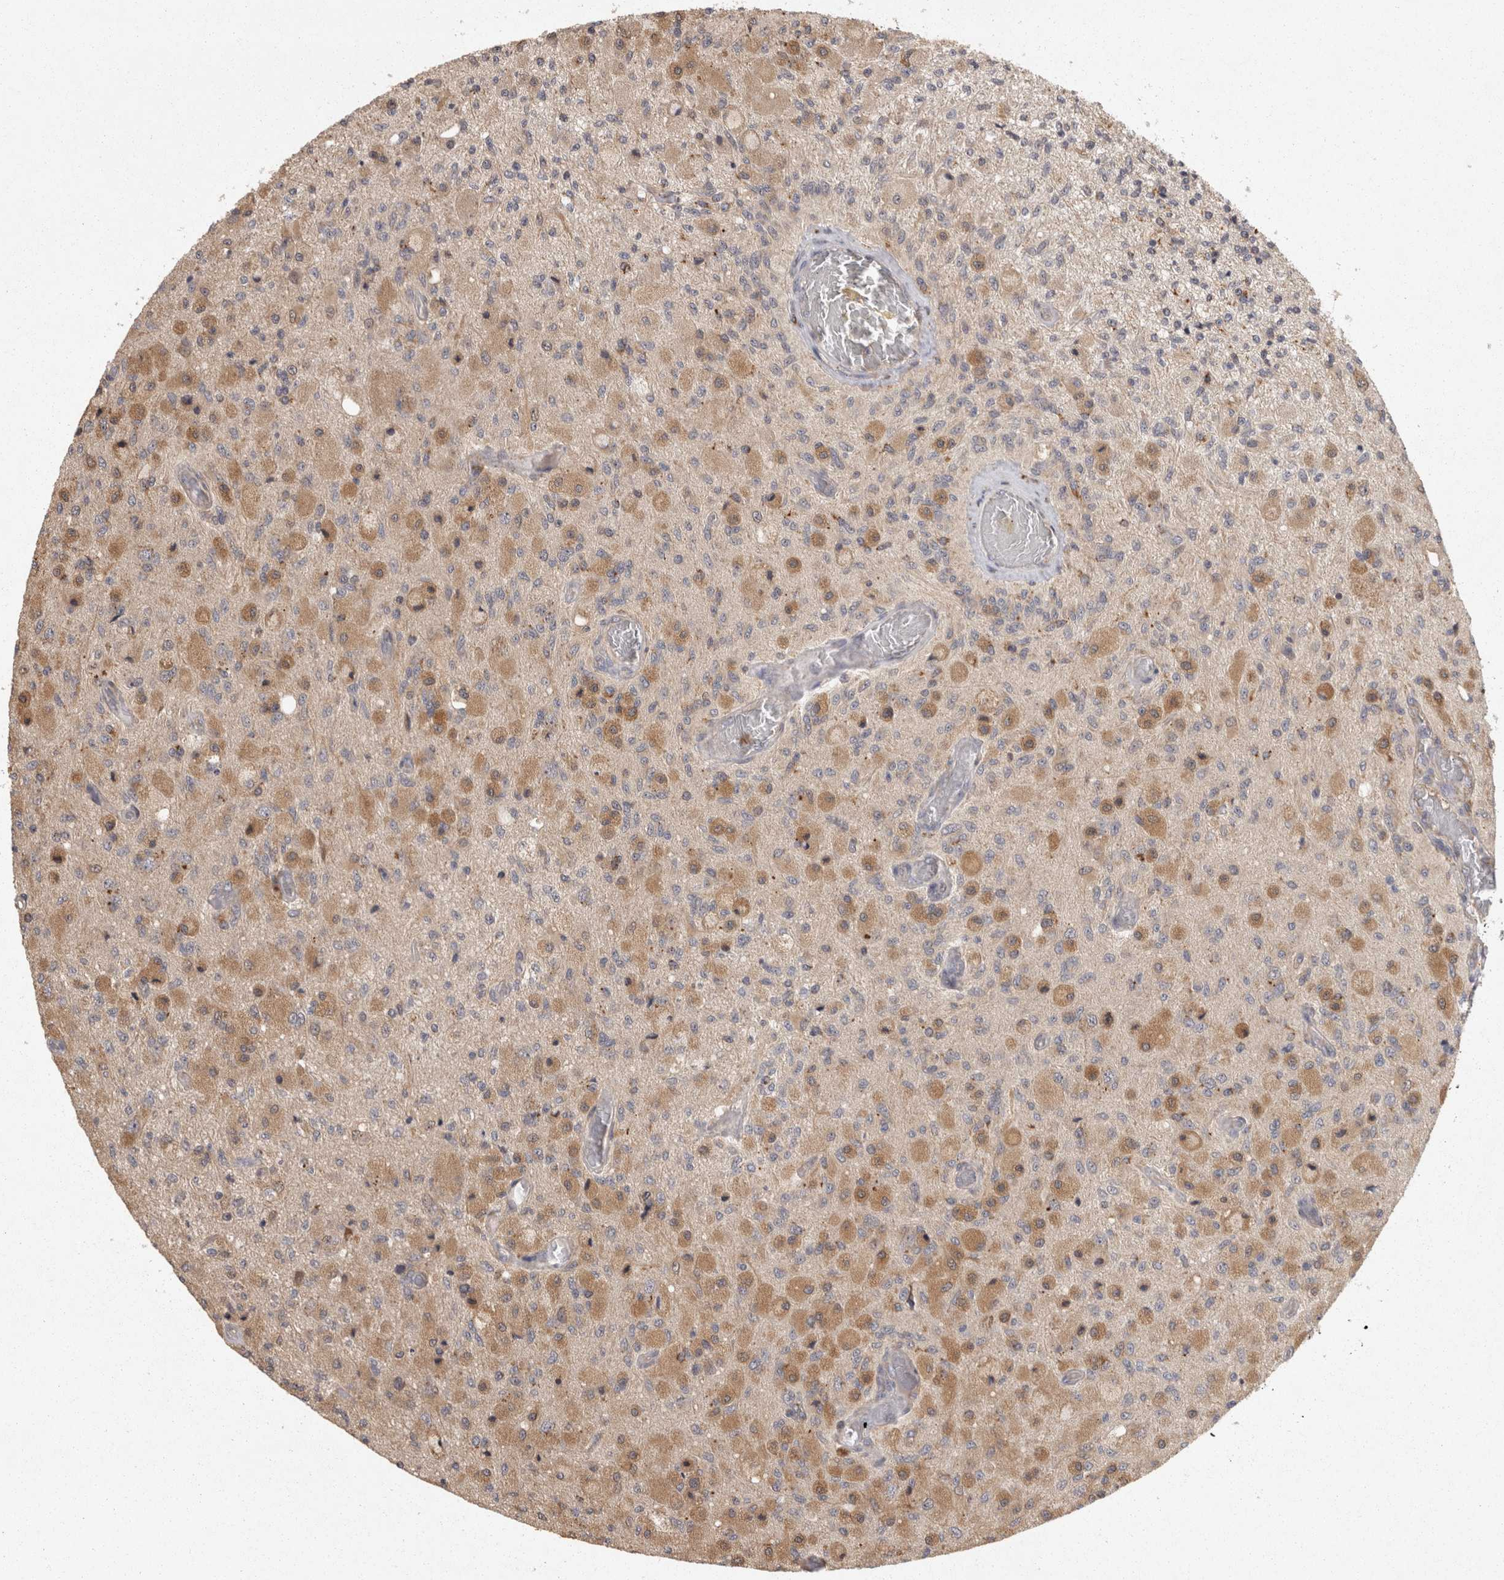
{"staining": {"intensity": "moderate", "quantity": ">75%", "location": "cytoplasmic/membranous"}, "tissue": "glioma", "cell_type": "Tumor cells", "image_type": "cancer", "snomed": [{"axis": "morphology", "description": "Normal tissue, NOS"}, {"axis": "morphology", "description": "Glioma, malignant, High grade"}, {"axis": "topography", "description": "Cerebral cortex"}], "caption": "Protein expression analysis of human malignant high-grade glioma reveals moderate cytoplasmic/membranous staining in approximately >75% of tumor cells. (Stains: DAB in brown, nuclei in blue, Microscopy: brightfield microscopy at high magnification).", "gene": "ACAT2", "patient": {"sex": "male", "age": 77}}